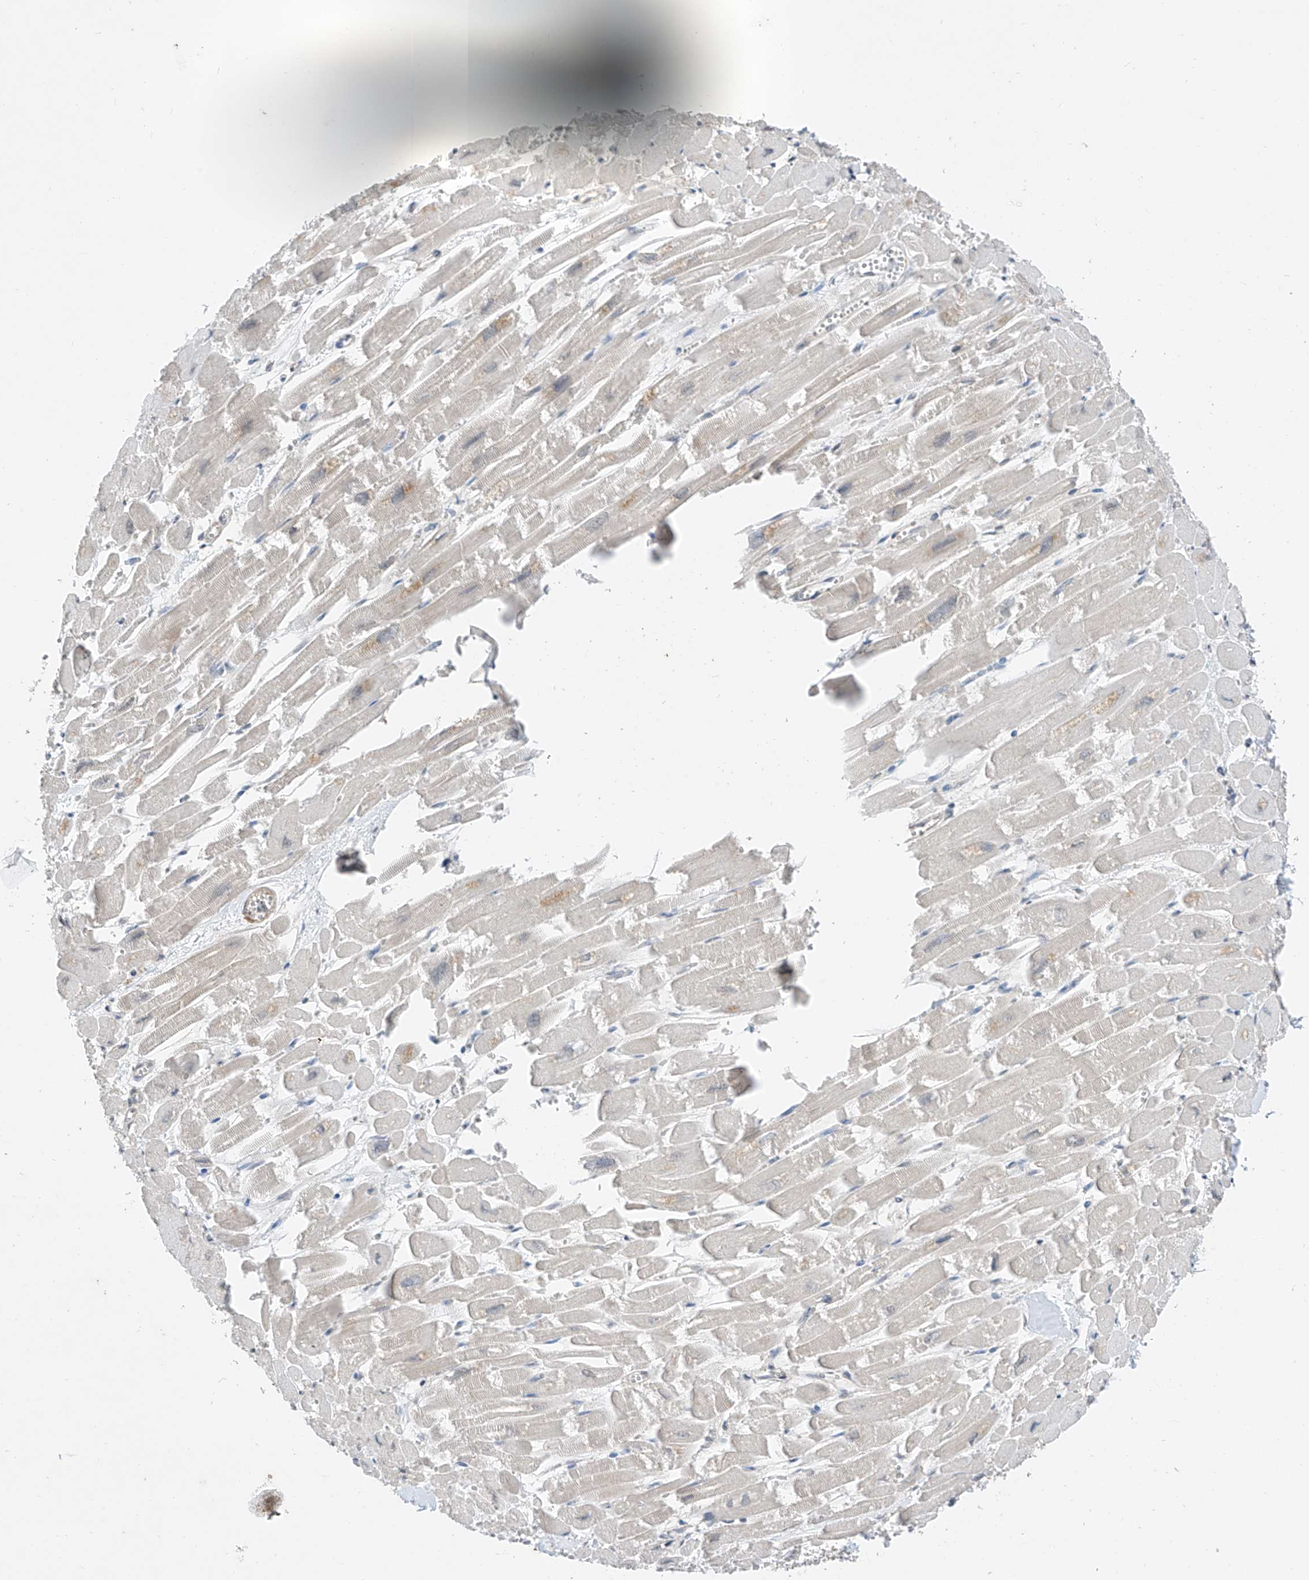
{"staining": {"intensity": "moderate", "quantity": "<25%", "location": "cytoplasmic/membranous"}, "tissue": "heart muscle", "cell_type": "Cardiomyocytes", "image_type": "normal", "snomed": [{"axis": "morphology", "description": "Normal tissue, NOS"}, {"axis": "topography", "description": "Heart"}], "caption": "This micrograph exhibits benign heart muscle stained with IHC to label a protein in brown. The cytoplasmic/membranous of cardiomyocytes show moderate positivity for the protein. Nuclei are counter-stained blue.", "gene": "ABLIM2", "patient": {"sex": "male", "age": 54}}